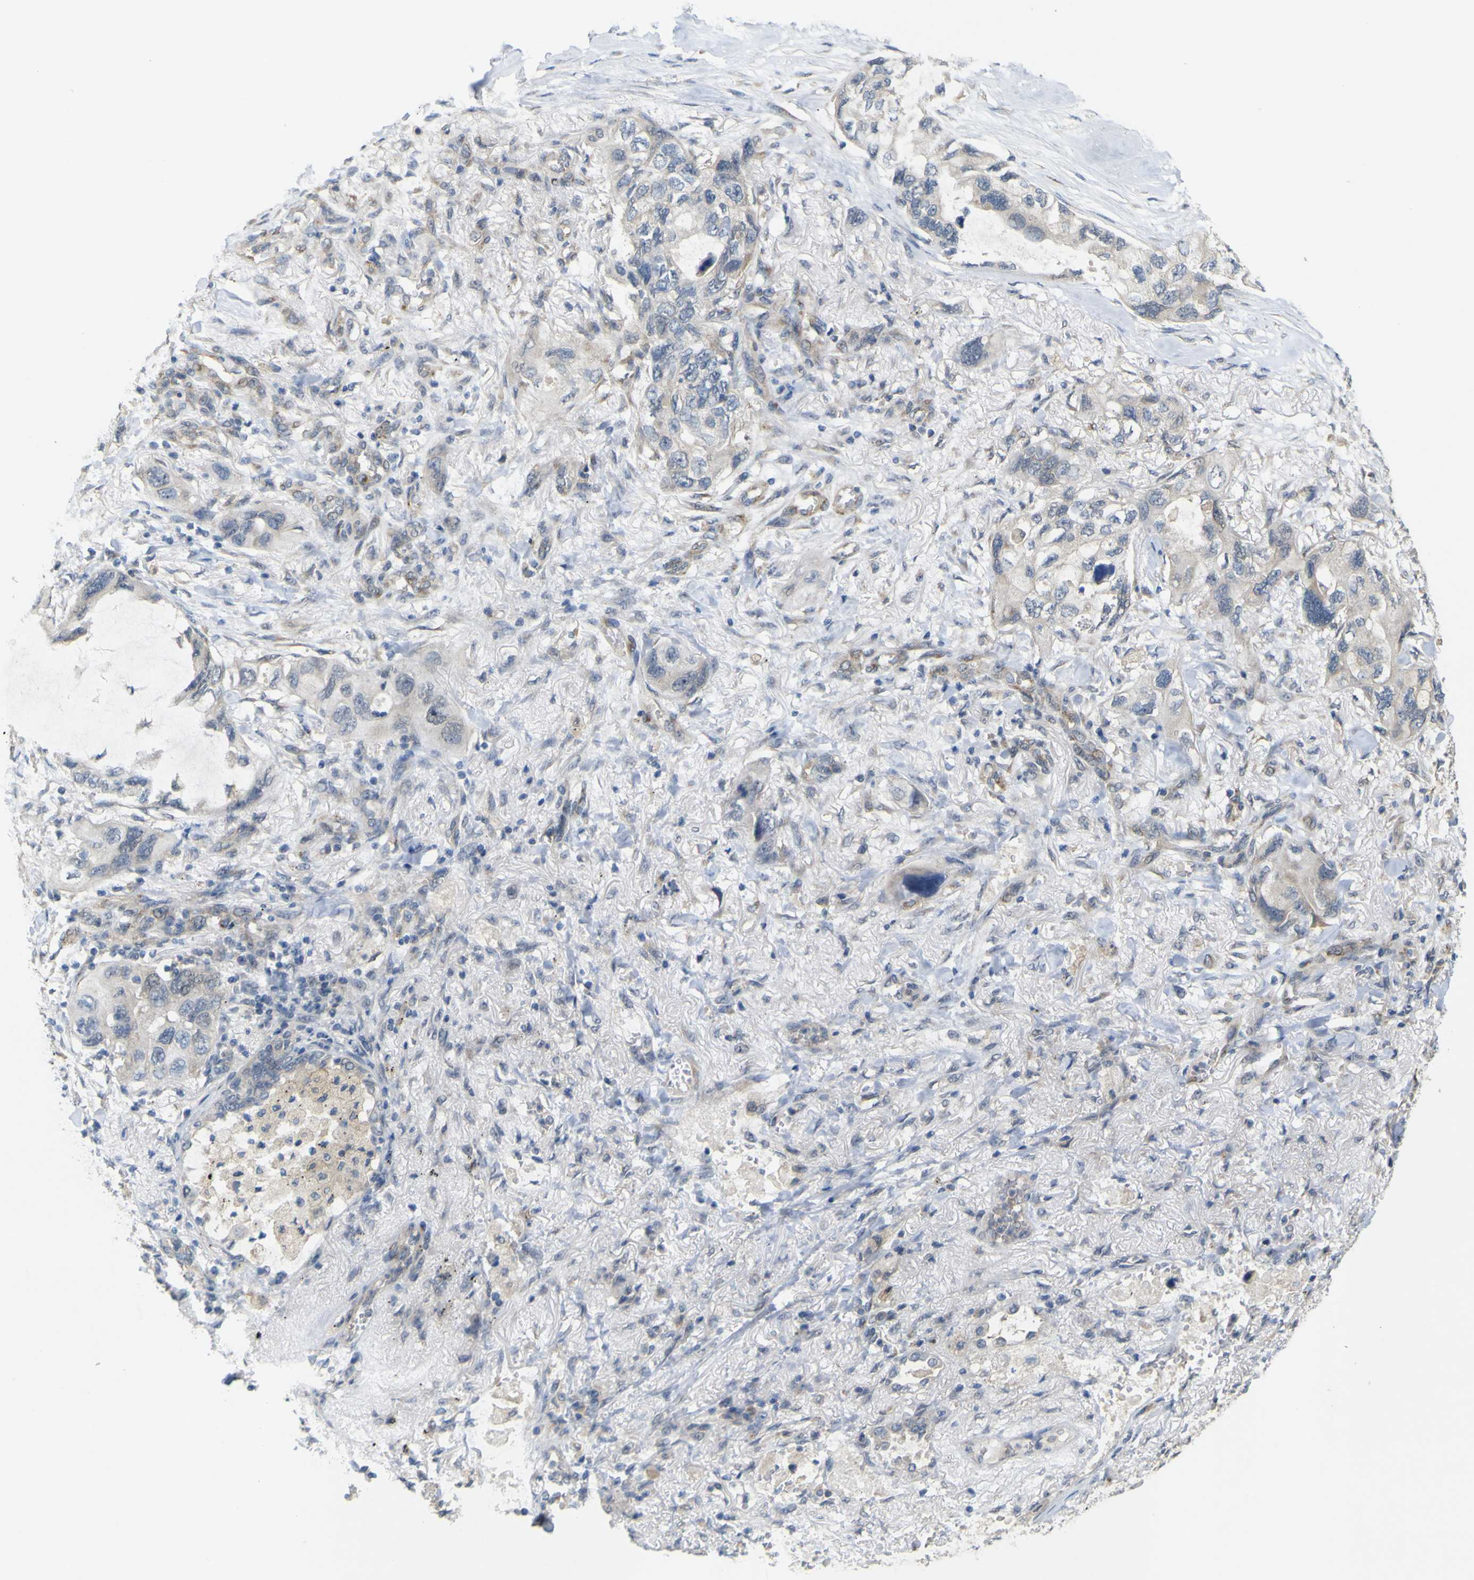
{"staining": {"intensity": "negative", "quantity": "none", "location": "none"}, "tissue": "lung cancer", "cell_type": "Tumor cells", "image_type": "cancer", "snomed": [{"axis": "morphology", "description": "Squamous cell carcinoma, NOS"}, {"axis": "topography", "description": "Lung"}], "caption": "Tumor cells show no significant expression in lung cancer (squamous cell carcinoma).", "gene": "IGF2R", "patient": {"sex": "female", "age": 73}}